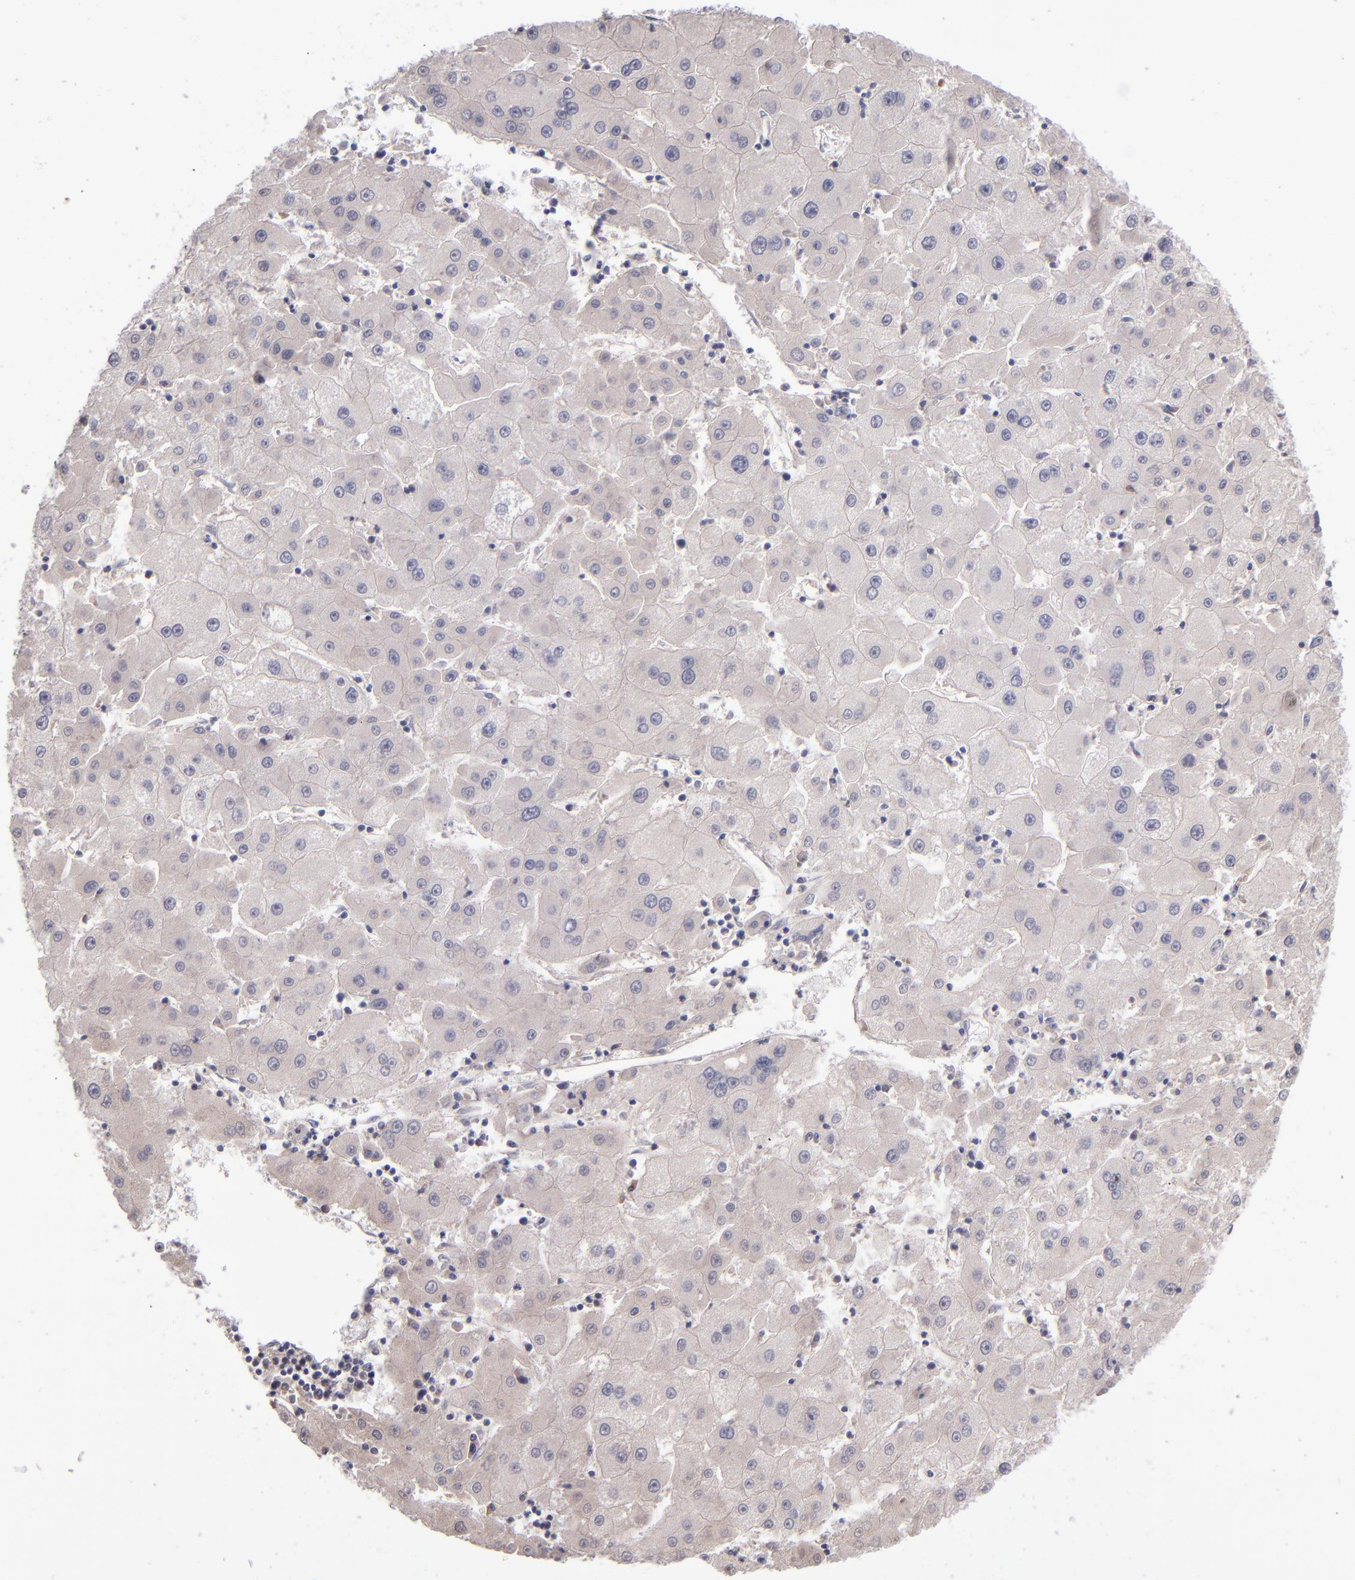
{"staining": {"intensity": "negative", "quantity": "none", "location": "none"}, "tissue": "liver cancer", "cell_type": "Tumor cells", "image_type": "cancer", "snomed": [{"axis": "morphology", "description": "Carcinoma, Hepatocellular, NOS"}, {"axis": "topography", "description": "Liver"}], "caption": "There is no significant staining in tumor cells of hepatocellular carcinoma (liver).", "gene": "TSC2", "patient": {"sex": "male", "age": 72}}